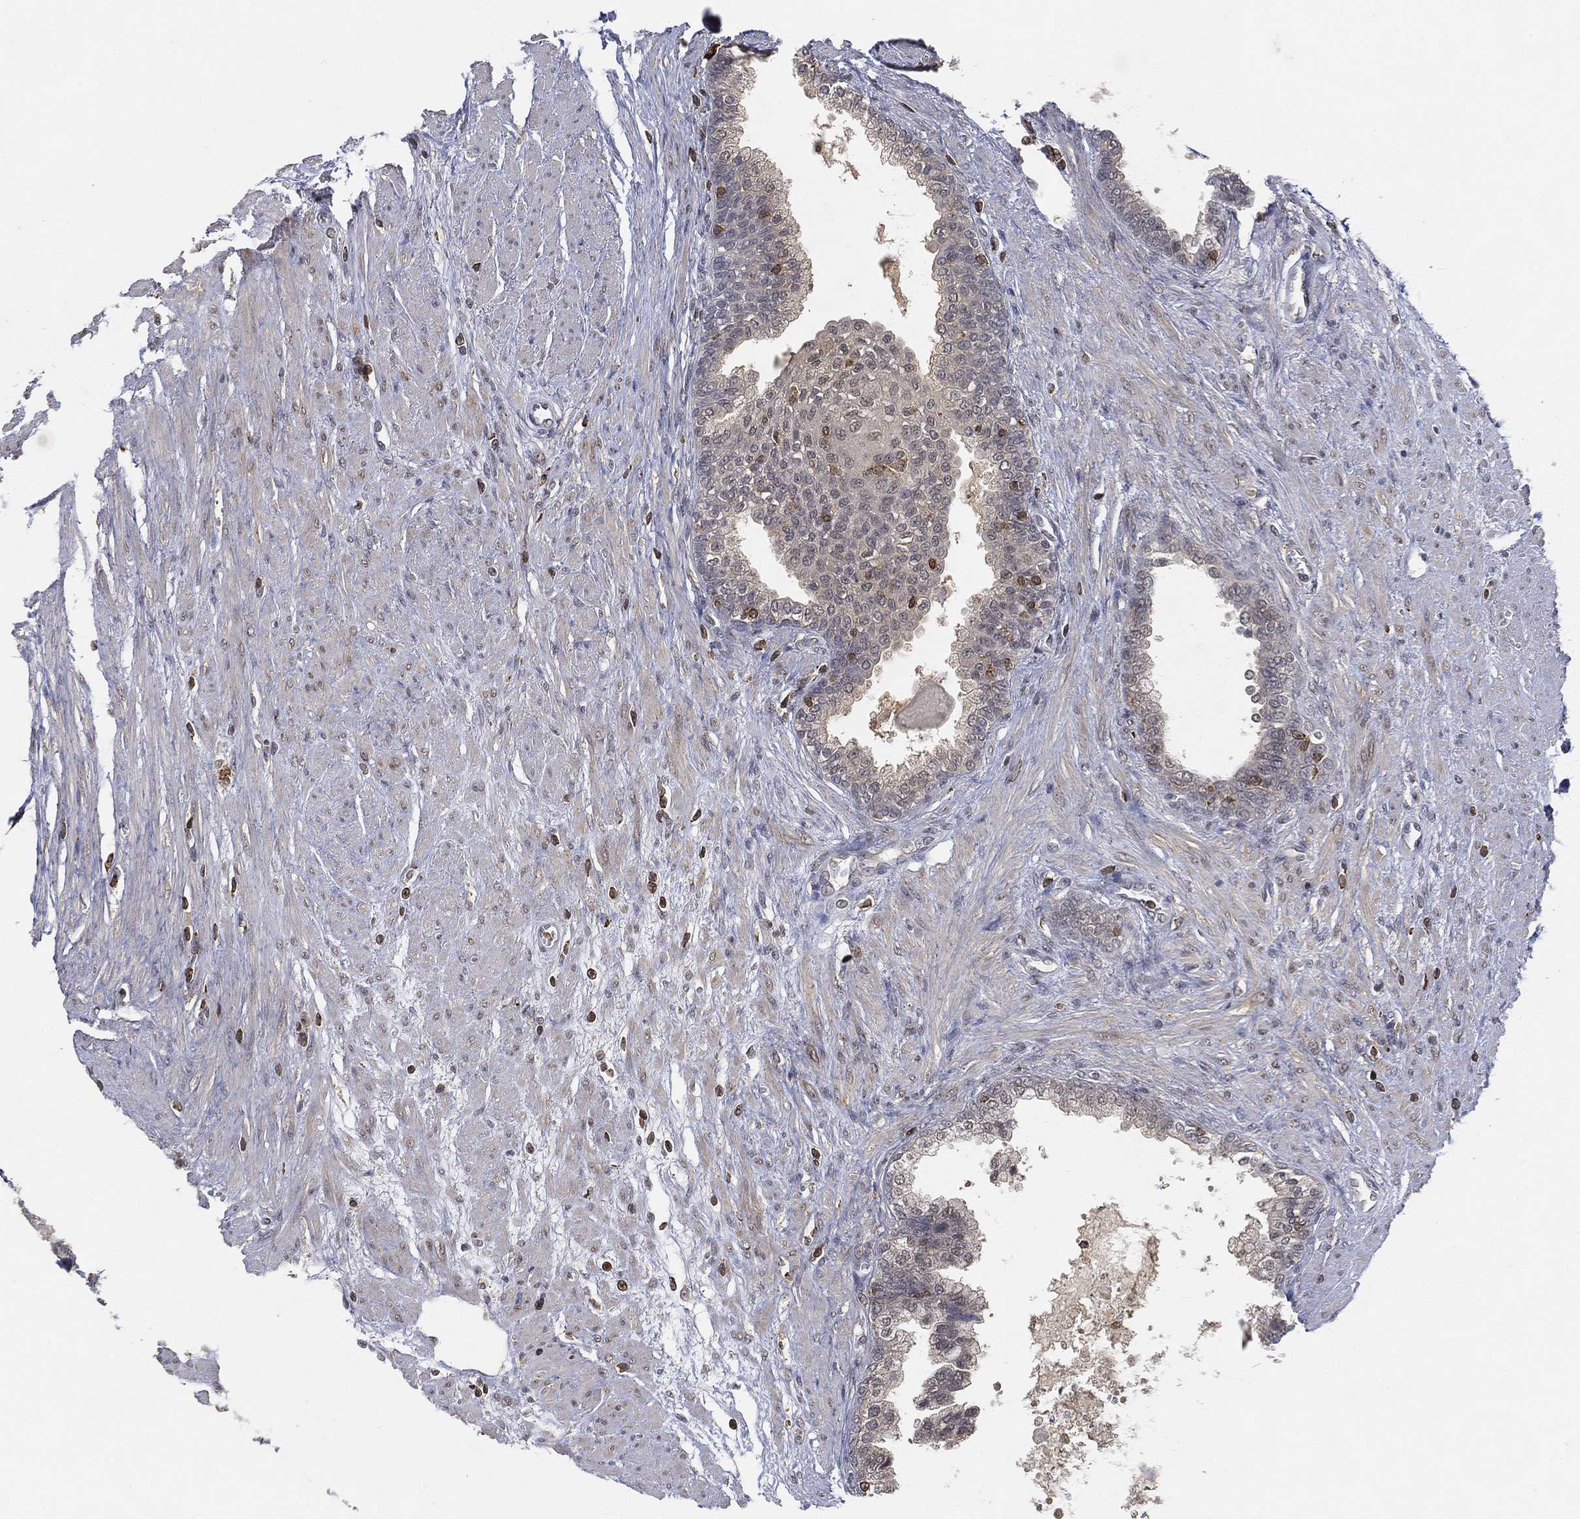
{"staining": {"intensity": "negative", "quantity": "none", "location": "none"}, "tissue": "prostate cancer", "cell_type": "Tumor cells", "image_type": "cancer", "snomed": [{"axis": "morphology", "description": "Adenocarcinoma, NOS"}, {"axis": "topography", "description": "Prostate and seminal vesicle, NOS"}, {"axis": "topography", "description": "Prostate"}], "caption": "Immunohistochemical staining of prostate adenocarcinoma shows no significant expression in tumor cells. Nuclei are stained in blue.", "gene": "WDR26", "patient": {"sex": "male", "age": 62}}